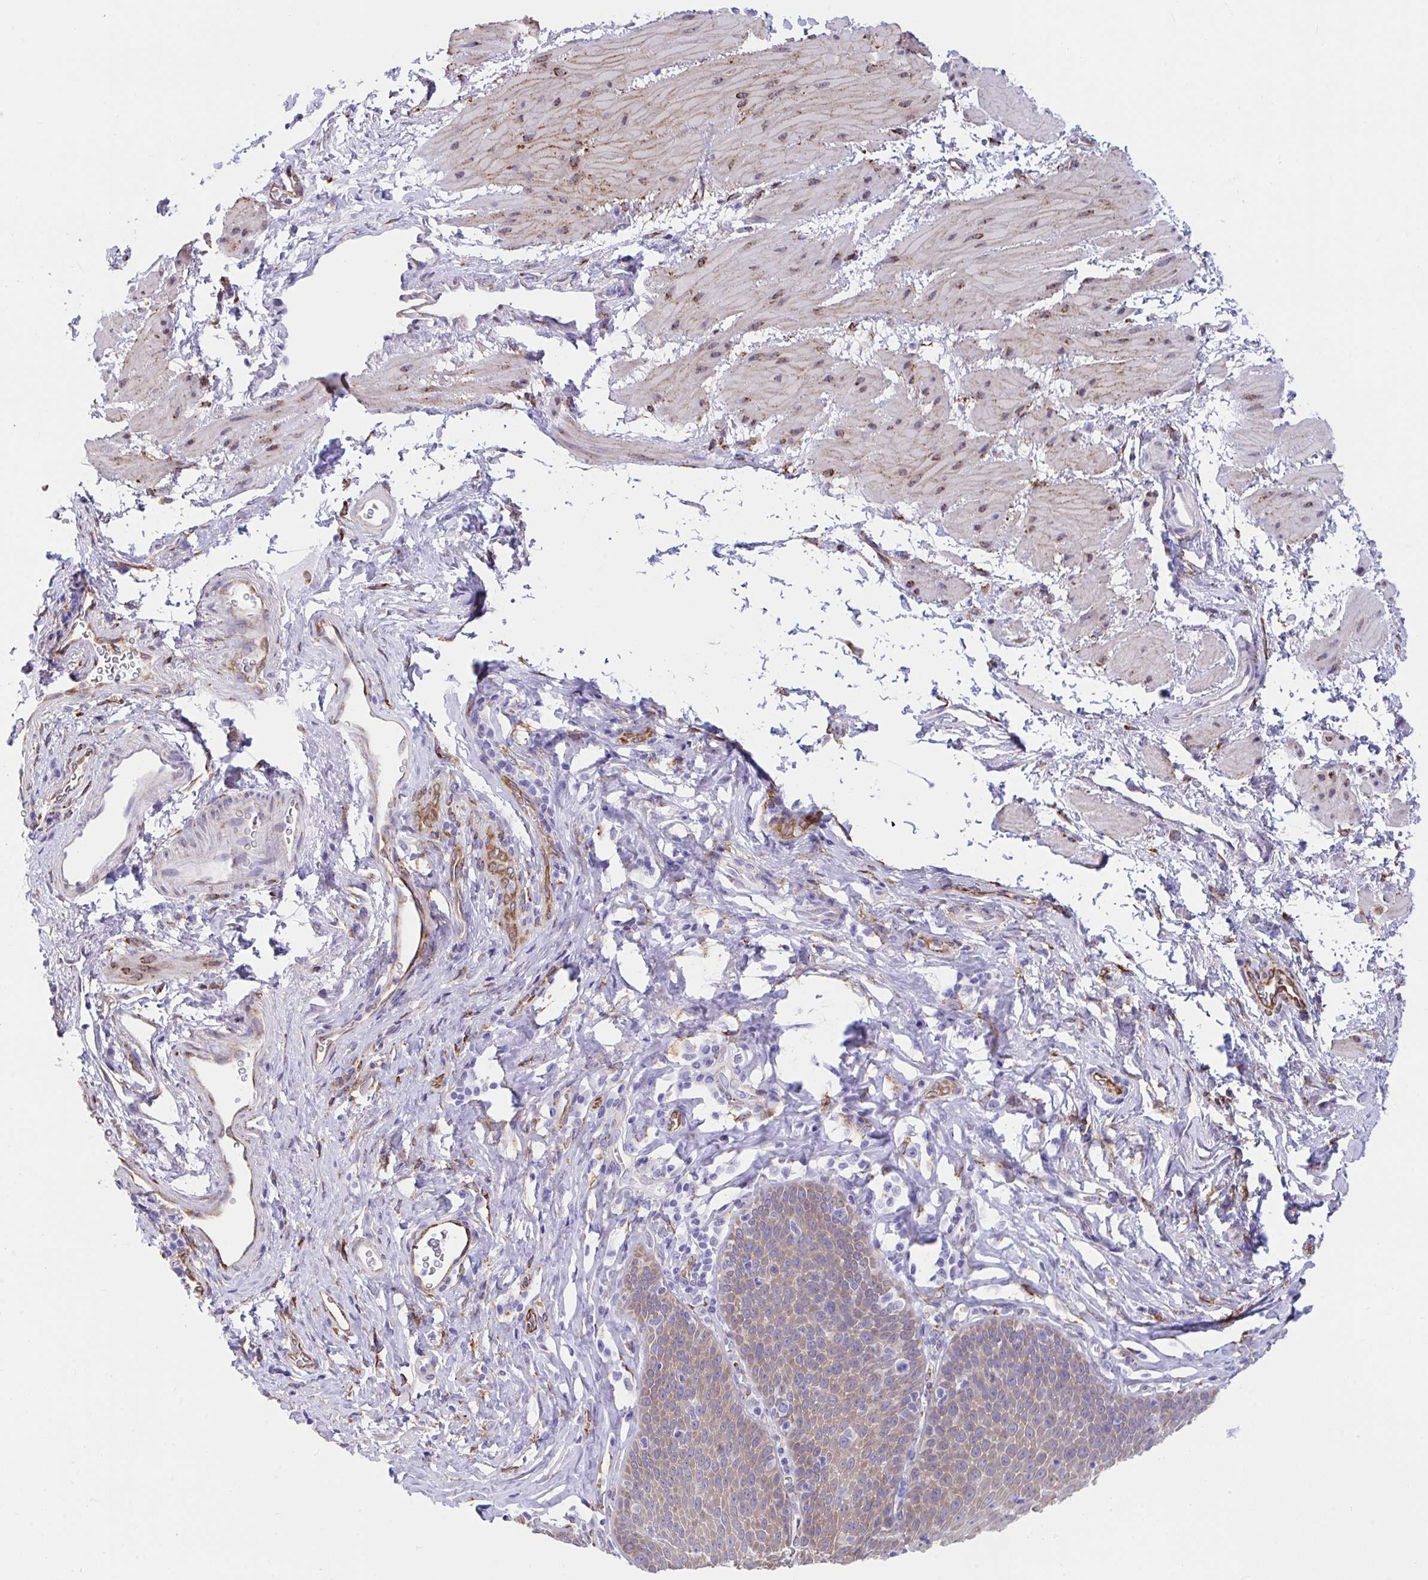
{"staining": {"intensity": "moderate", "quantity": "25%-75%", "location": "cytoplasmic/membranous"}, "tissue": "esophagus", "cell_type": "Squamous epithelial cells", "image_type": "normal", "snomed": [{"axis": "morphology", "description": "Normal tissue, NOS"}, {"axis": "topography", "description": "Esophagus"}], "caption": "Moderate cytoplasmic/membranous positivity is appreciated in approximately 25%-75% of squamous epithelial cells in unremarkable esophagus. Nuclei are stained in blue.", "gene": "ASPH", "patient": {"sex": "female", "age": 61}}